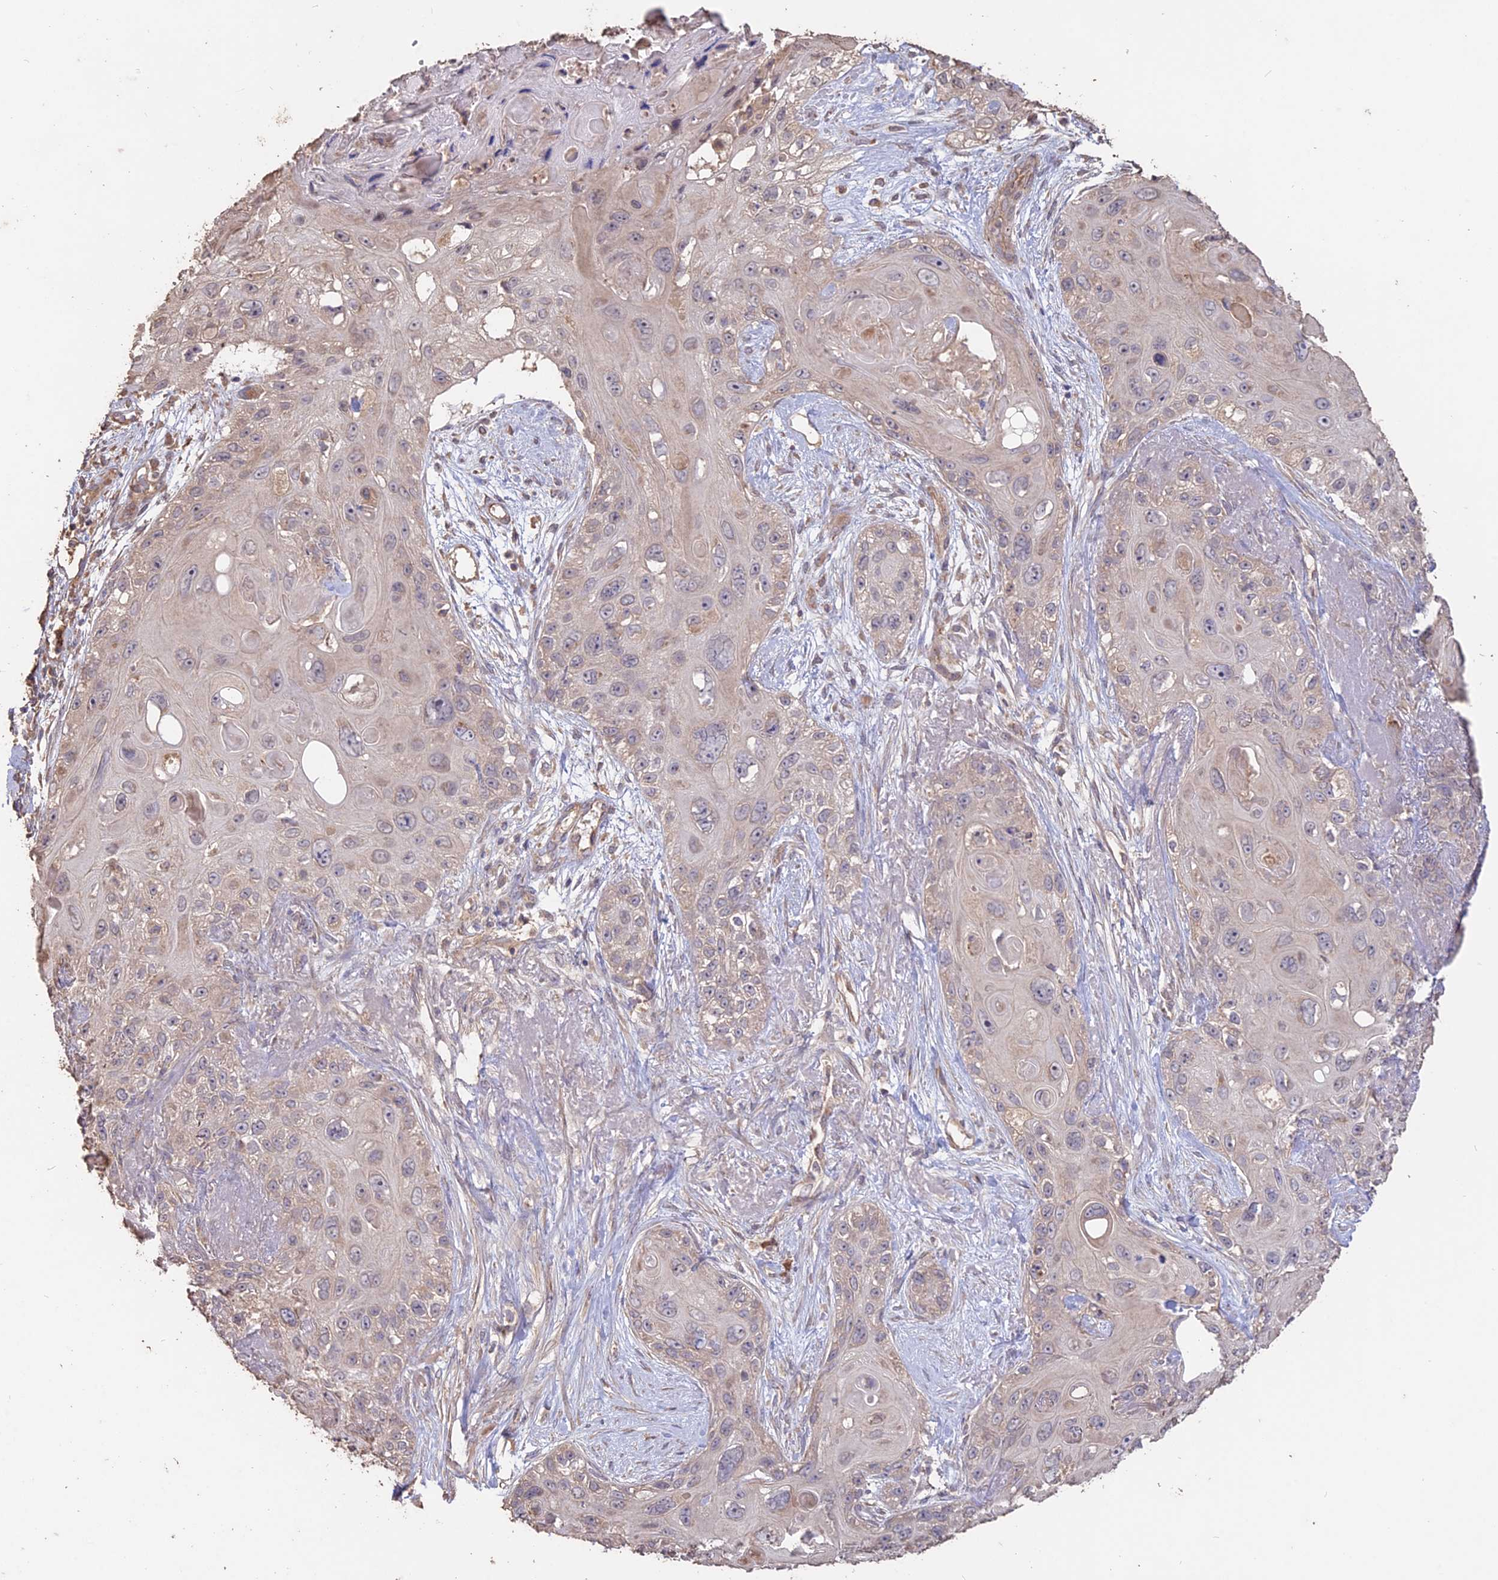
{"staining": {"intensity": "weak", "quantity": "<25%", "location": "cytoplasmic/membranous"}, "tissue": "skin cancer", "cell_type": "Tumor cells", "image_type": "cancer", "snomed": [{"axis": "morphology", "description": "Normal tissue, NOS"}, {"axis": "morphology", "description": "Squamous cell carcinoma, NOS"}, {"axis": "topography", "description": "Skin"}], "caption": "High power microscopy photomicrograph of an IHC image of skin cancer, revealing no significant staining in tumor cells.", "gene": "LAYN", "patient": {"sex": "male", "age": 72}}